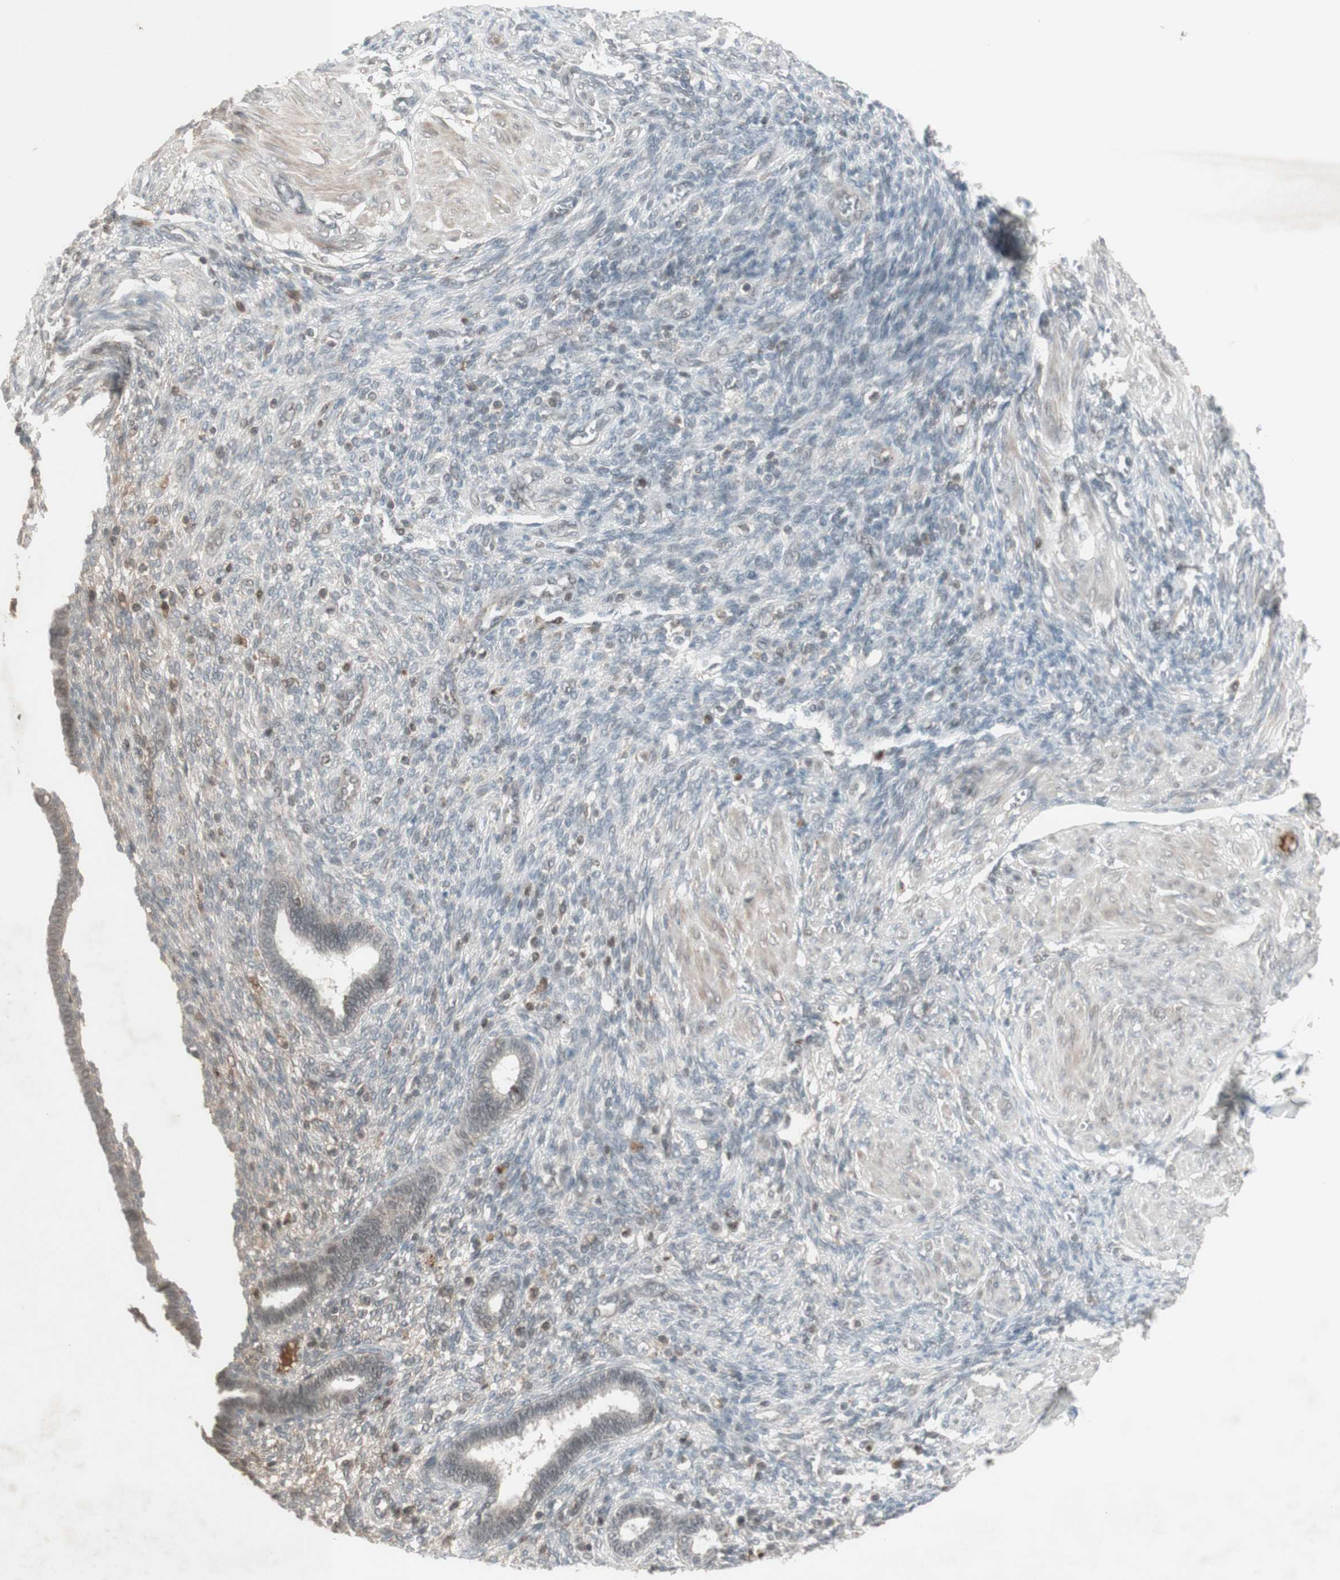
{"staining": {"intensity": "negative", "quantity": "none", "location": "none"}, "tissue": "endometrium", "cell_type": "Cells in endometrial stroma", "image_type": "normal", "snomed": [{"axis": "morphology", "description": "Normal tissue, NOS"}, {"axis": "topography", "description": "Endometrium"}], "caption": "Immunohistochemical staining of normal endometrium displays no significant expression in cells in endometrial stroma.", "gene": "MSH6", "patient": {"sex": "female", "age": 72}}